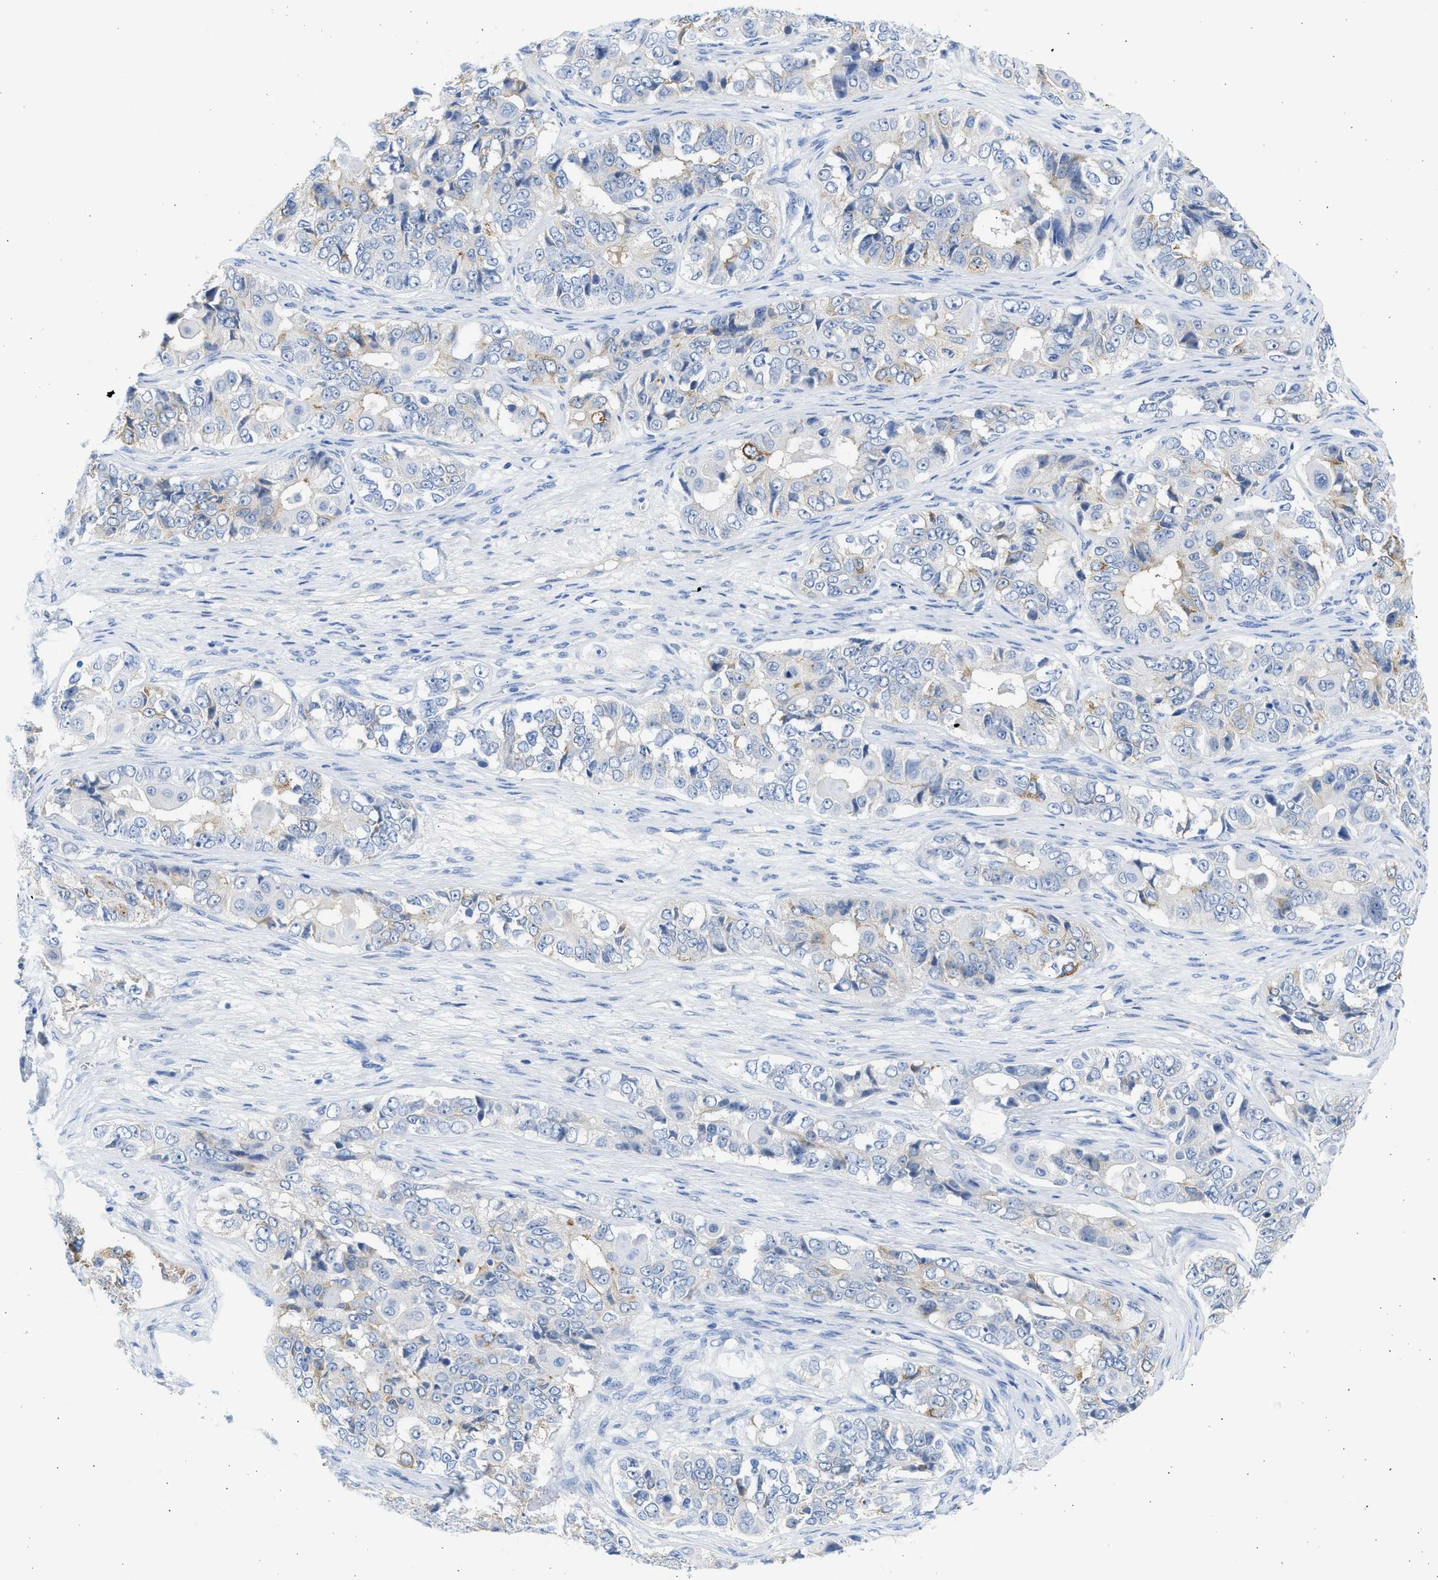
{"staining": {"intensity": "moderate", "quantity": "<25%", "location": "cytoplasmic/membranous"}, "tissue": "ovarian cancer", "cell_type": "Tumor cells", "image_type": "cancer", "snomed": [{"axis": "morphology", "description": "Carcinoma, endometroid"}, {"axis": "topography", "description": "Ovary"}], "caption": "Ovarian endometroid carcinoma stained with a protein marker exhibits moderate staining in tumor cells.", "gene": "SPATA3", "patient": {"sex": "female", "age": 51}}